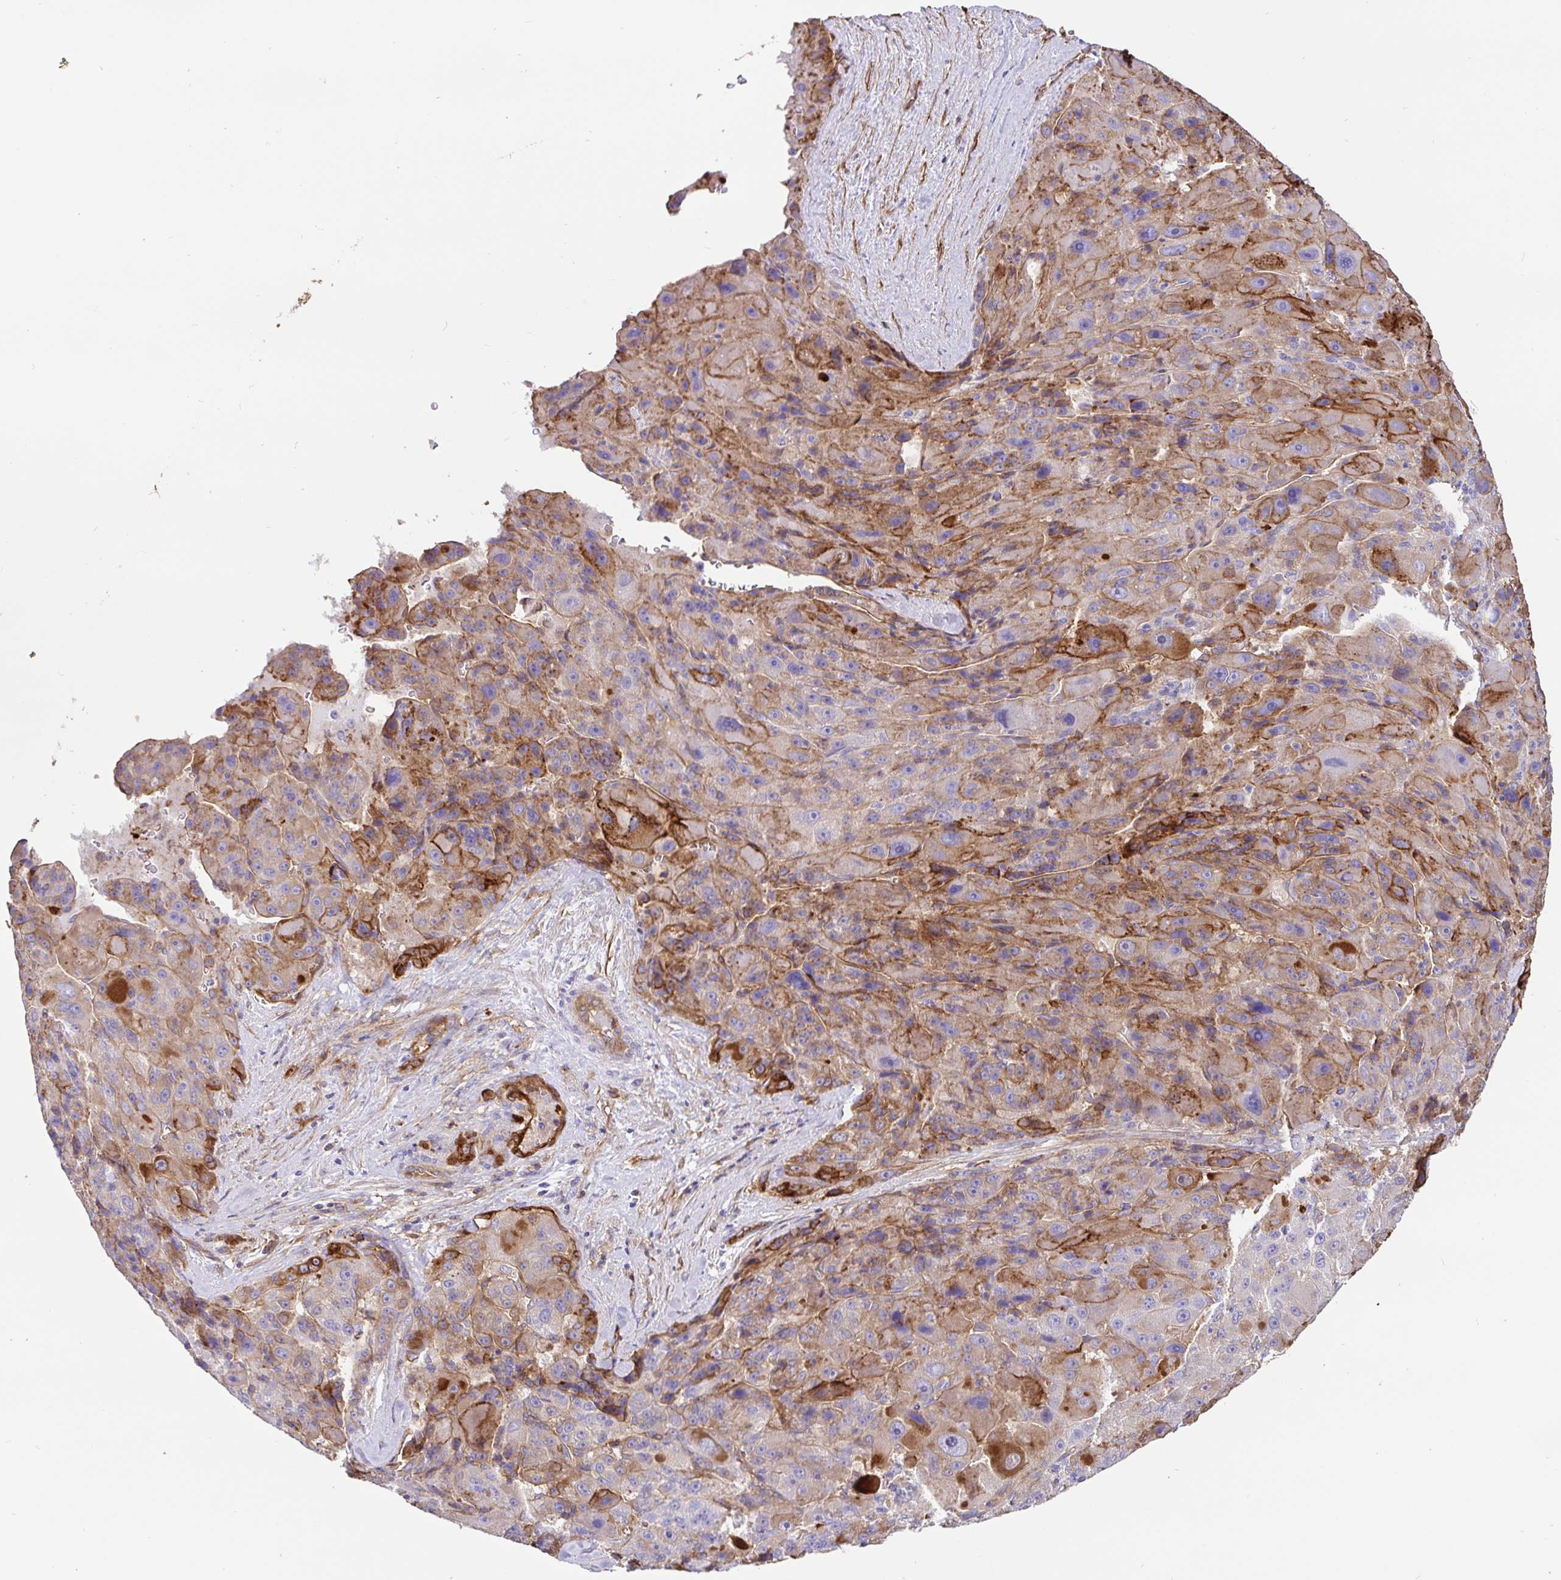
{"staining": {"intensity": "moderate", "quantity": "25%-75%", "location": "cytoplasmic/membranous"}, "tissue": "liver cancer", "cell_type": "Tumor cells", "image_type": "cancer", "snomed": [{"axis": "morphology", "description": "Carcinoma, Hepatocellular, NOS"}, {"axis": "topography", "description": "Liver"}], "caption": "This micrograph displays immunohistochemistry staining of liver cancer (hepatocellular carcinoma), with medium moderate cytoplasmic/membranous expression in approximately 25%-75% of tumor cells.", "gene": "ANXA2", "patient": {"sex": "male", "age": 76}}